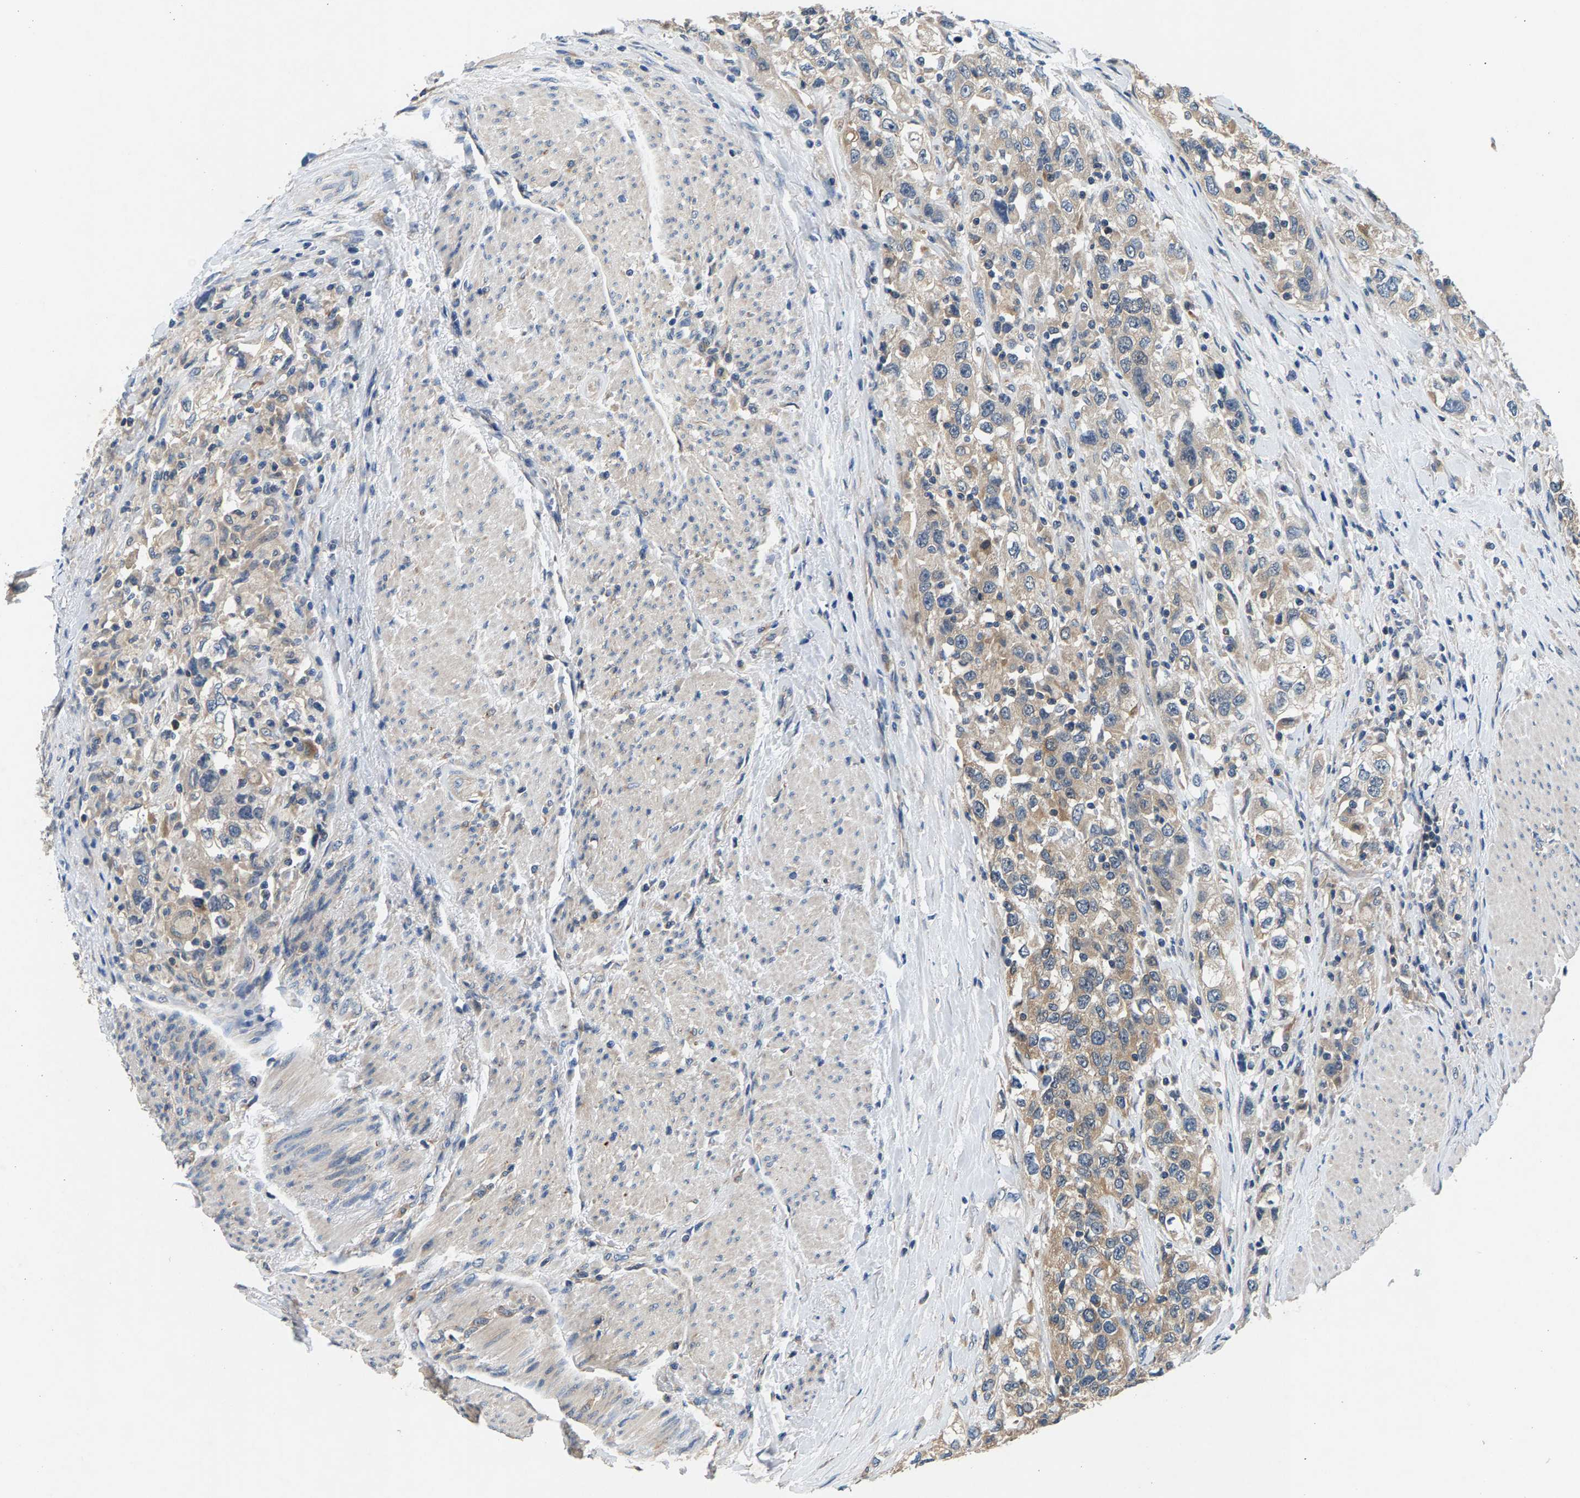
{"staining": {"intensity": "weak", "quantity": ">75%", "location": "cytoplasmic/membranous"}, "tissue": "urothelial cancer", "cell_type": "Tumor cells", "image_type": "cancer", "snomed": [{"axis": "morphology", "description": "Urothelial carcinoma, High grade"}, {"axis": "topography", "description": "Urinary bladder"}], "caption": "Immunohistochemical staining of human urothelial cancer shows low levels of weak cytoplasmic/membranous positivity in about >75% of tumor cells.", "gene": "NT5C", "patient": {"sex": "female", "age": 80}}